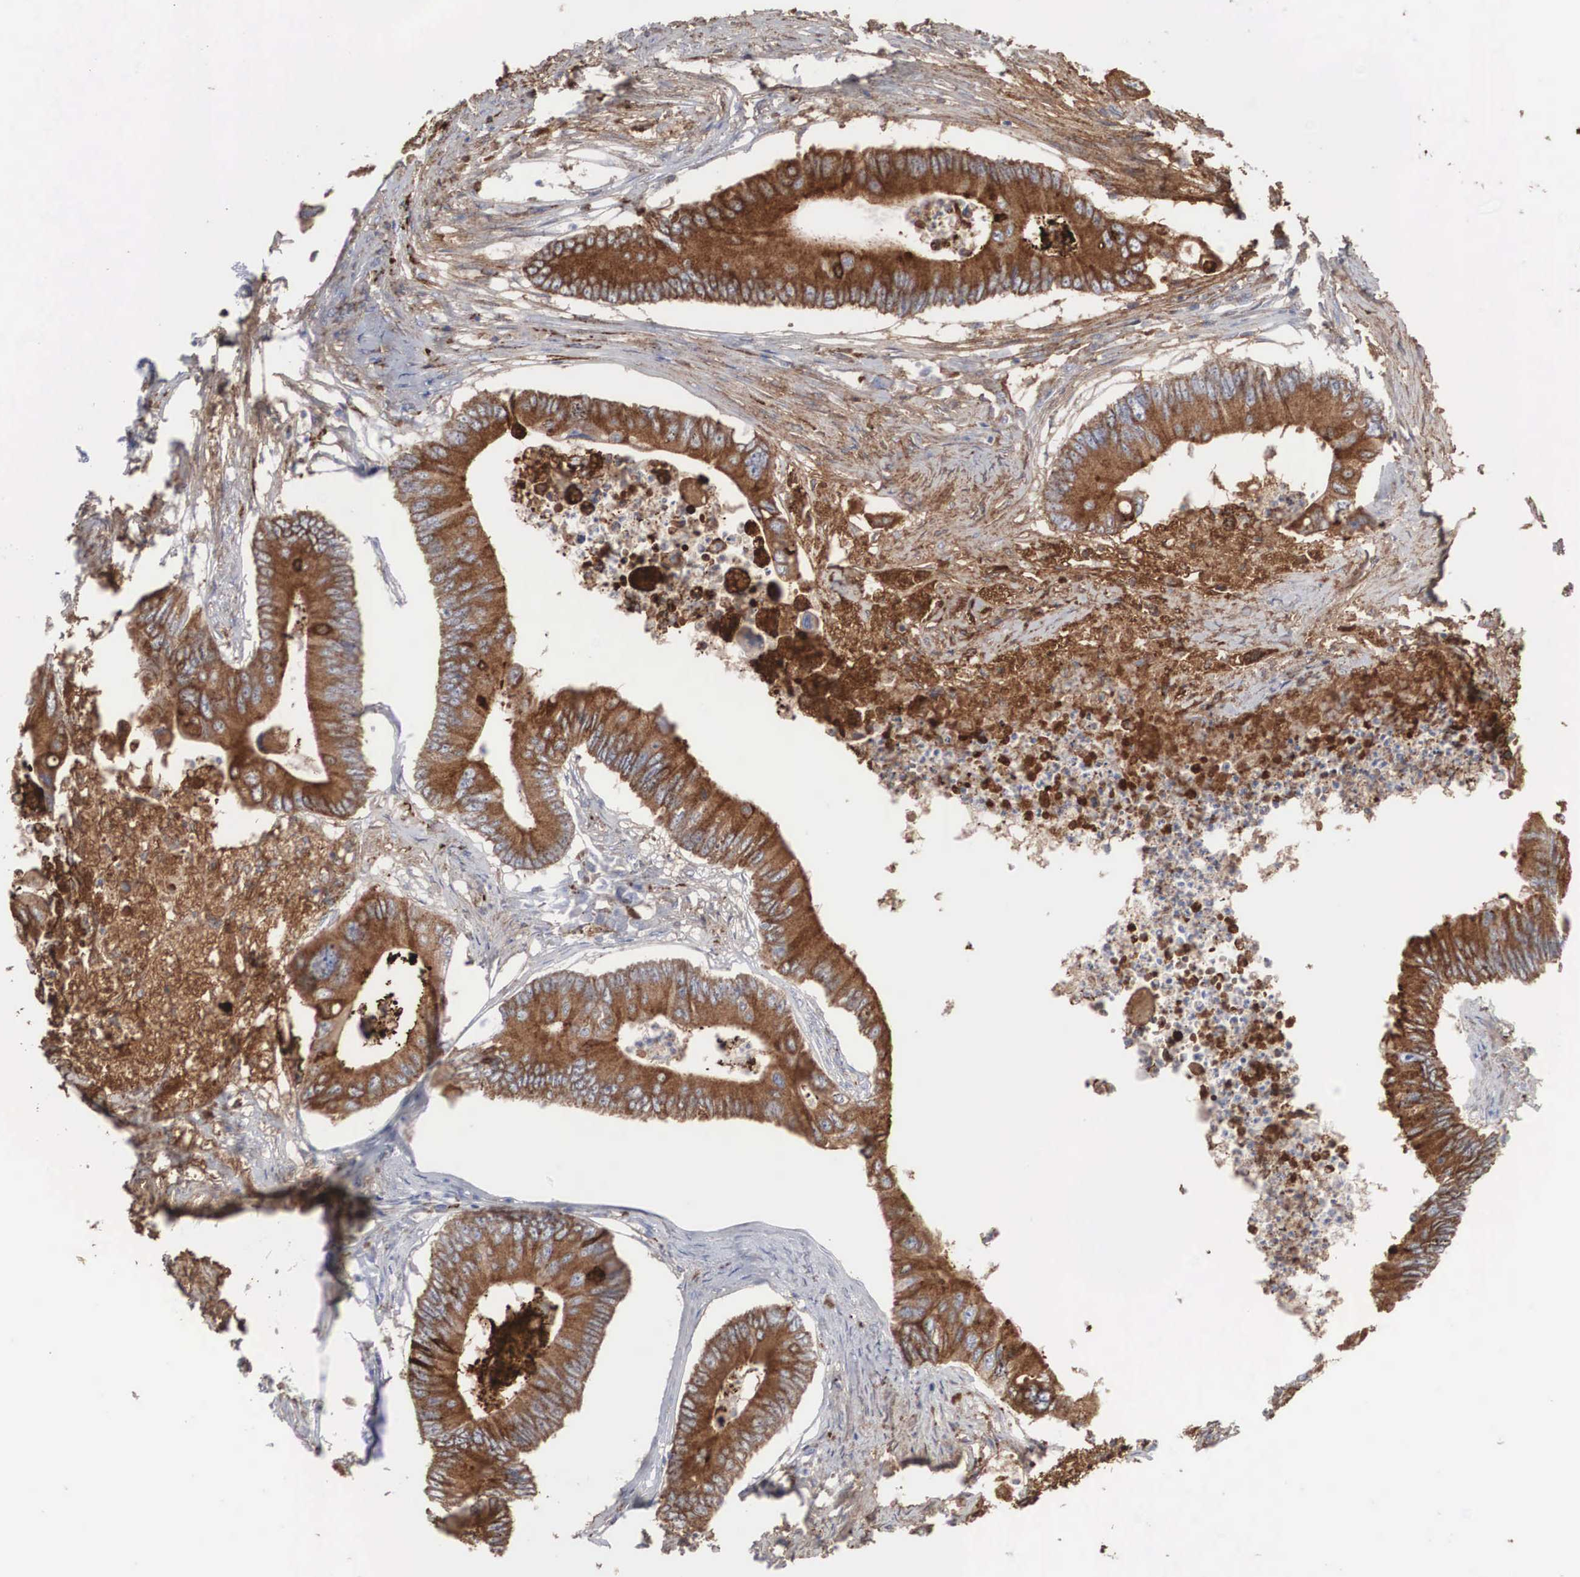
{"staining": {"intensity": "moderate", "quantity": ">75%", "location": "cytoplasmic/membranous"}, "tissue": "colorectal cancer", "cell_type": "Tumor cells", "image_type": "cancer", "snomed": [{"axis": "morphology", "description": "Adenocarcinoma, NOS"}, {"axis": "topography", "description": "Colon"}], "caption": "Immunohistochemical staining of human colorectal adenocarcinoma displays moderate cytoplasmic/membranous protein staining in about >75% of tumor cells.", "gene": "LGALS3BP", "patient": {"sex": "male", "age": 65}}